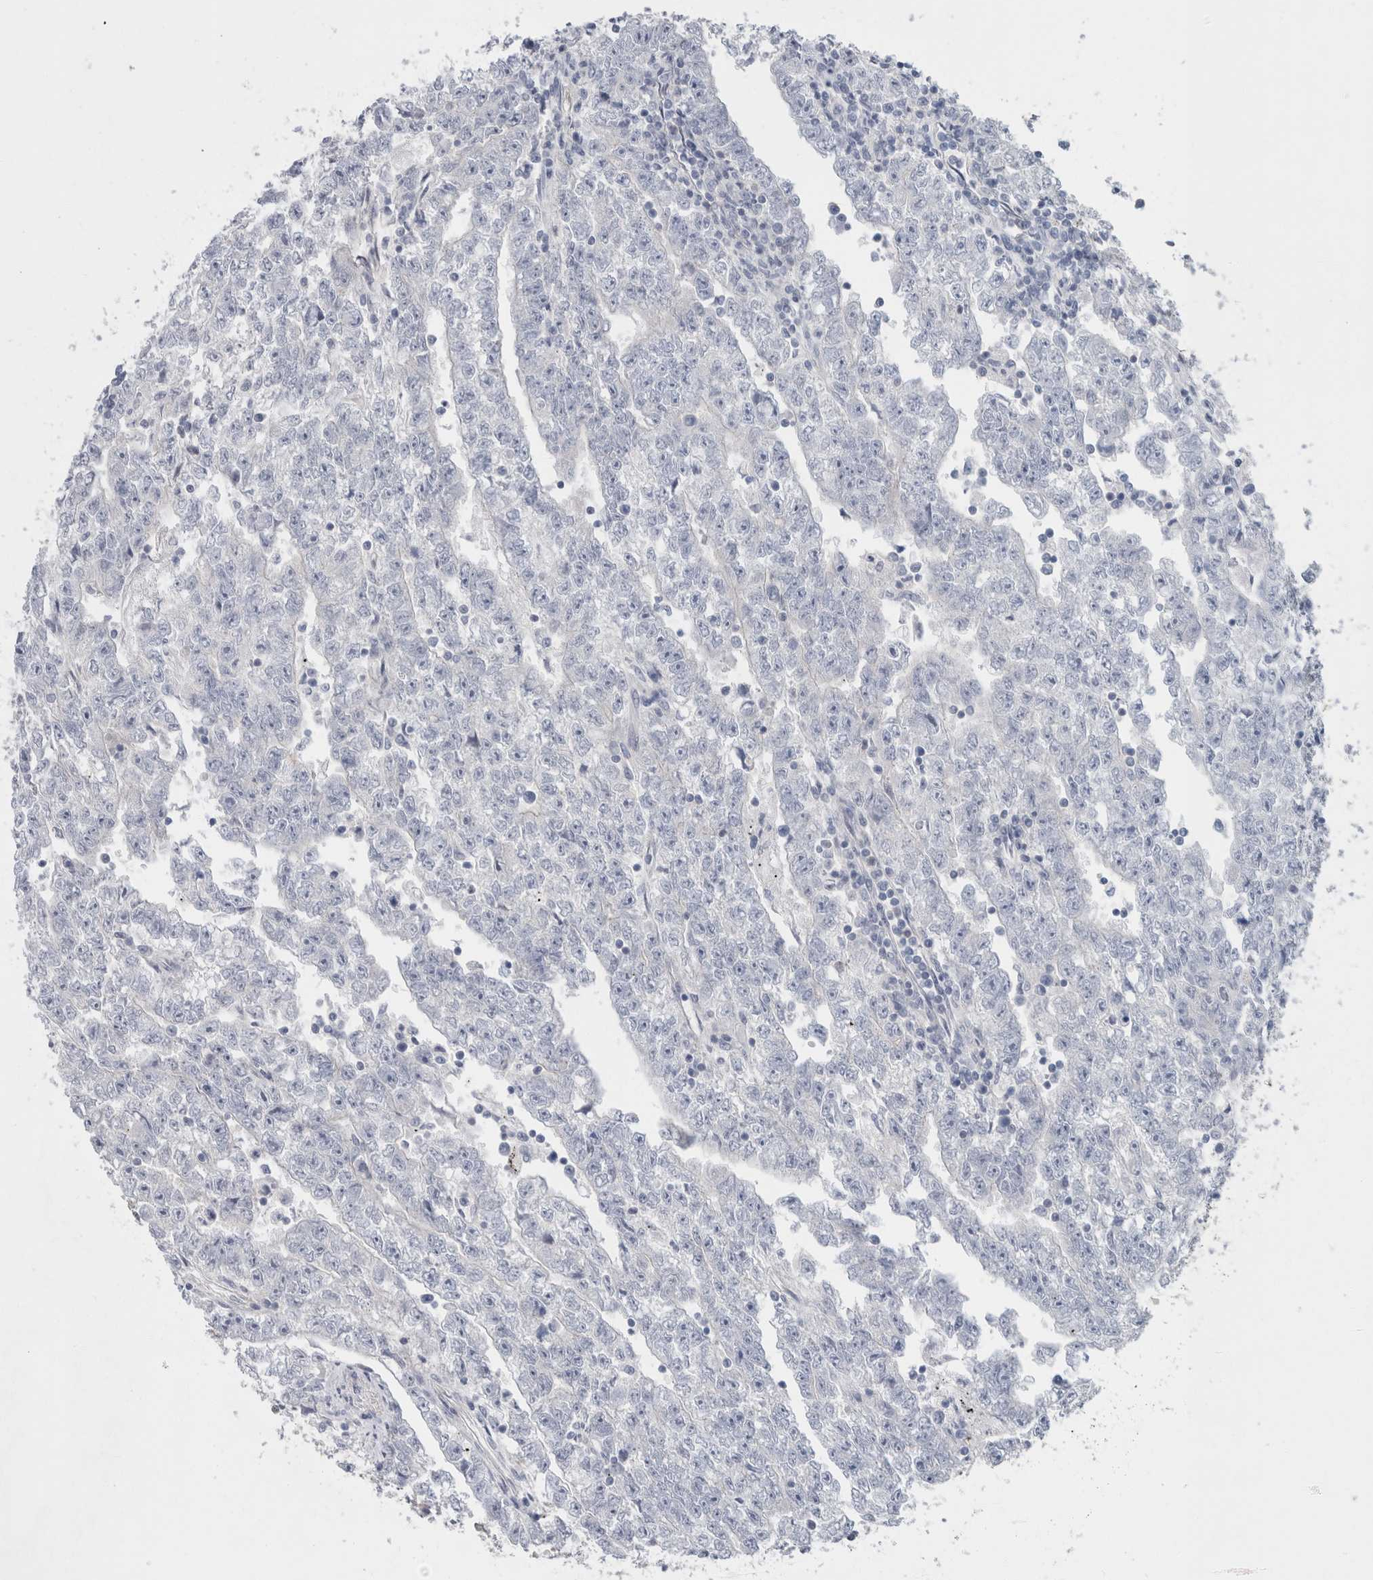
{"staining": {"intensity": "negative", "quantity": "none", "location": "none"}, "tissue": "testis cancer", "cell_type": "Tumor cells", "image_type": "cancer", "snomed": [{"axis": "morphology", "description": "Carcinoma, Embryonal, NOS"}, {"axis": "topography", "description": "Testis"}], "caption": "This photomicrograph is of testis embryonal carcinoma stained with immunohistochemistry to label a protein in brown with the nuclei are counter-stained blue. There is no expression in tumor cells. (DAB (3,3'-diaminobenzidine) immunohistochemistry (IHC) with hematoxylin counter stain).", "gene": "CASP6", "patient": {"sex": "male", "age": 25}}